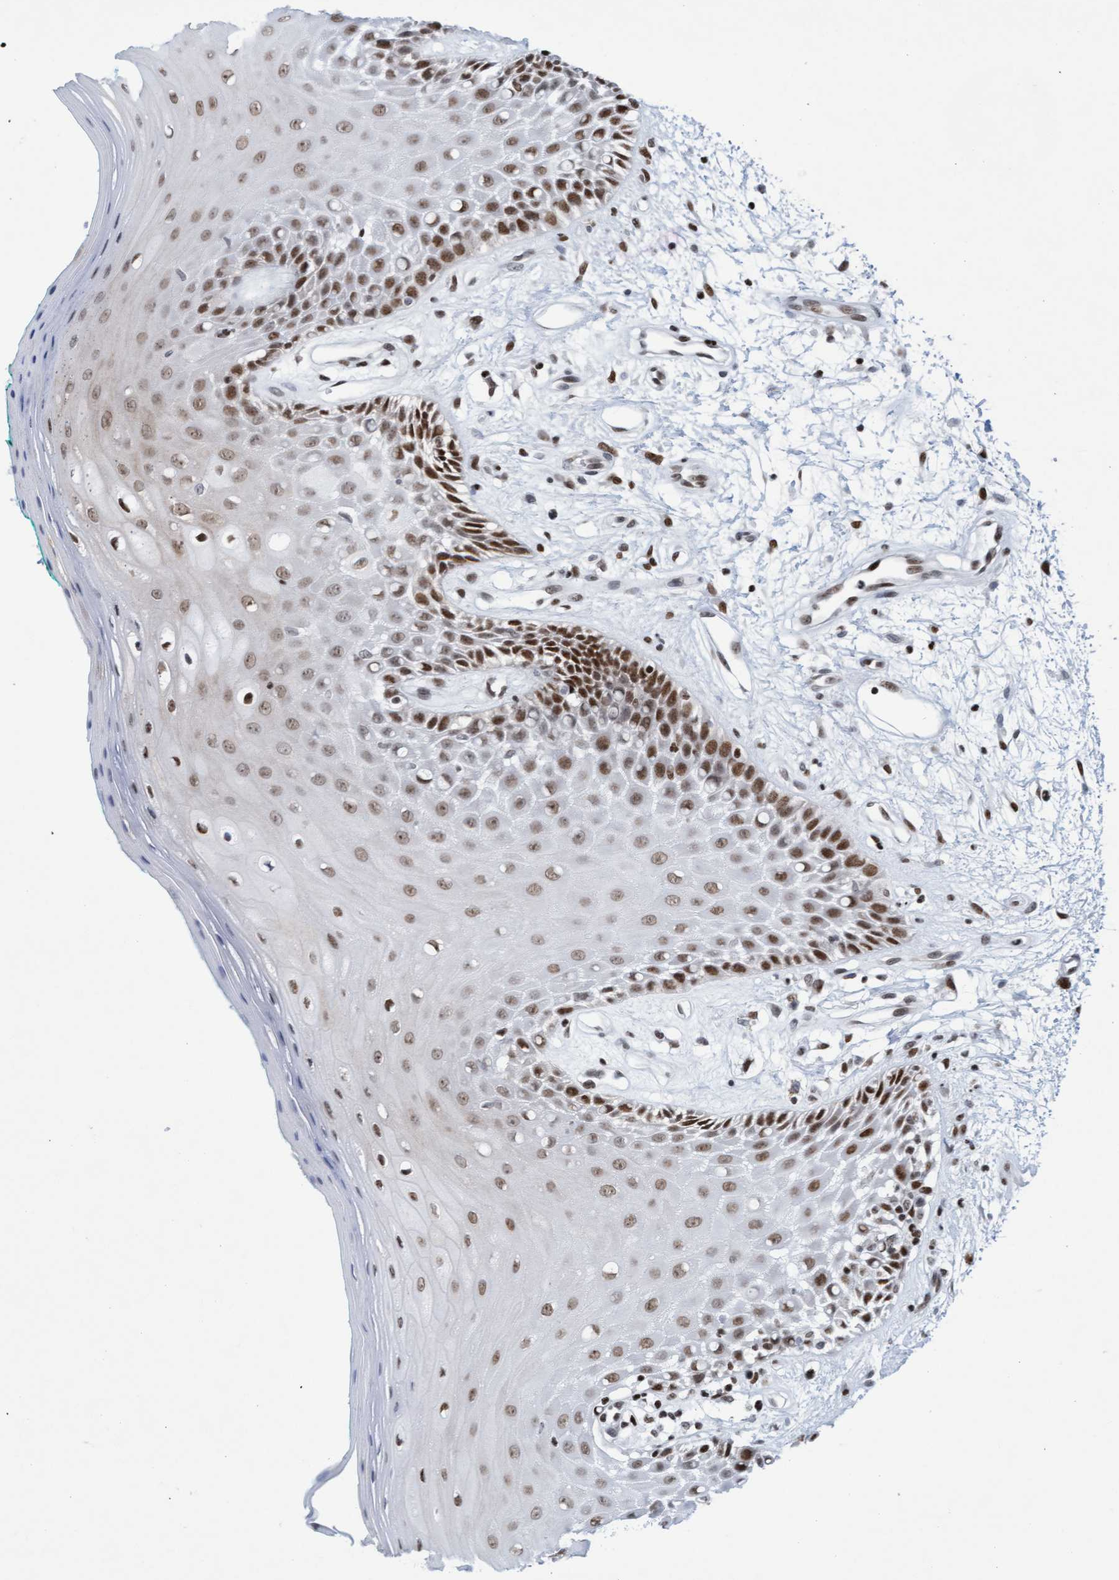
{"staining": {"intensity": "moderate", "quantity": ">75%", "location": "nuclear"}, "tissue": "oral mucosa", "cell_type": "Squamous epithelial cells", "image_type": "normal", "snomed": [{"axis": "morphology", "description": "Normal tissue, NOS"}, {"axis": "morphology", "description": "Squamous cell carcinoma, NOS"}, {"axis": "topography", "description": "Skeletal muscle"}, {"axis": "topography", "description": "Oral tissue"}, {"axis": "topography", "description": "Head-Neck"}], "caption": "Human oral mucosa stained with a protein marker displays moderate staining in squamous epithelial cells.", "gene": "GLRX2", "patient": {"sex": "female", "age": 84}}